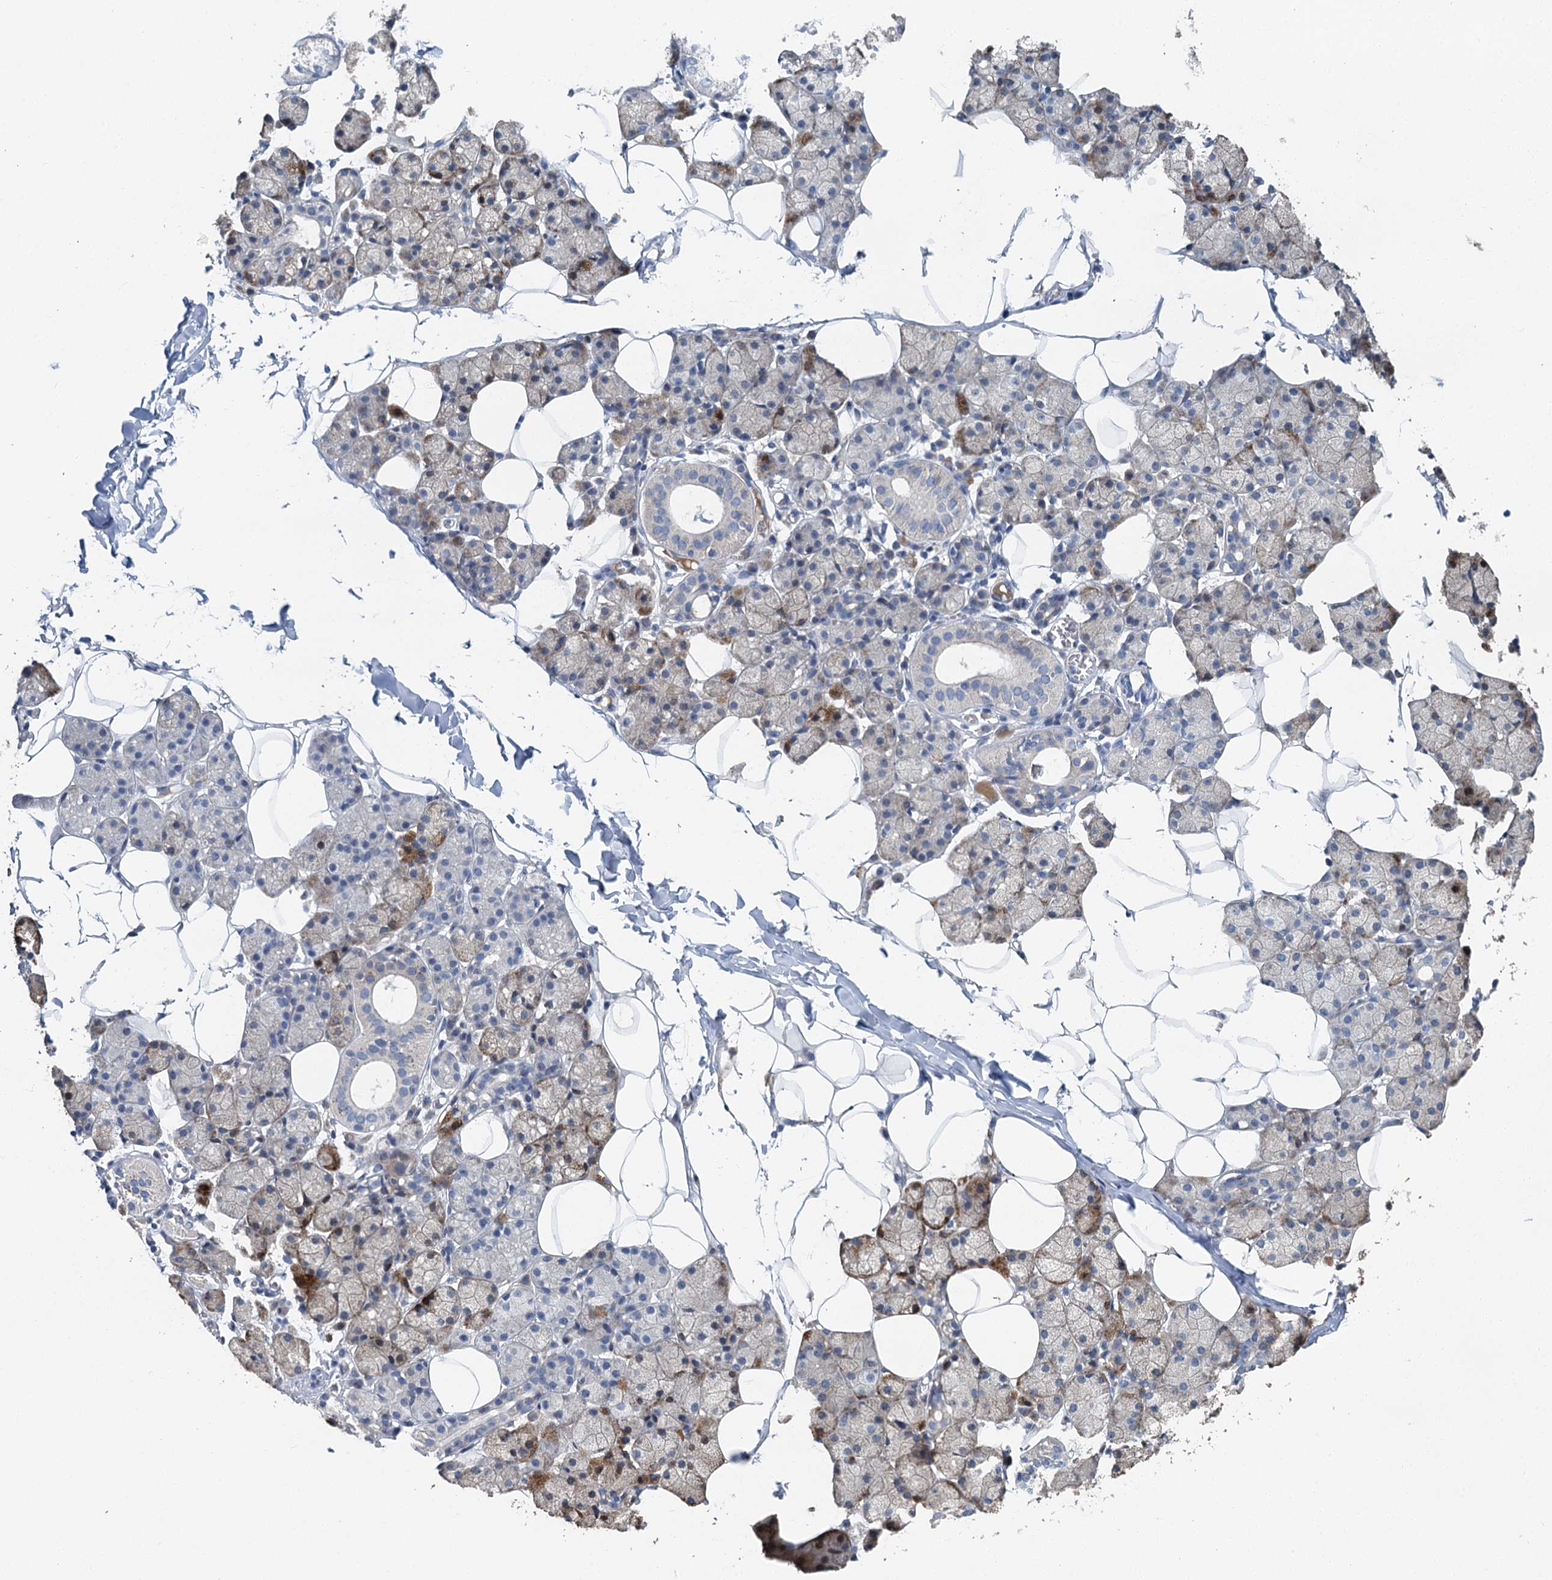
{"staining": {"intensity": "weak", "quantity": "<25%", "location": "cytoplasmic/membranous"}, "tissue": "salivary gland", "cell_type": "Glandular cells", "image_type": "normal", "snomed": [{"axis": "morphology", "description": "Normal tissue, NOS"}, {"axis": "topography", "description": "Salivary gland"}], "caption": "High magnification brightfield microscopy of unremarkable salivary gland stained with DAB (brown) and counterstained with hematoxylin (blue): glandular cells show no significant expression. (DAB immunohistochemistry (IHC), high magnification).", "gene": "SPINK9", "patient": {"sex": "female", "age": 33}}